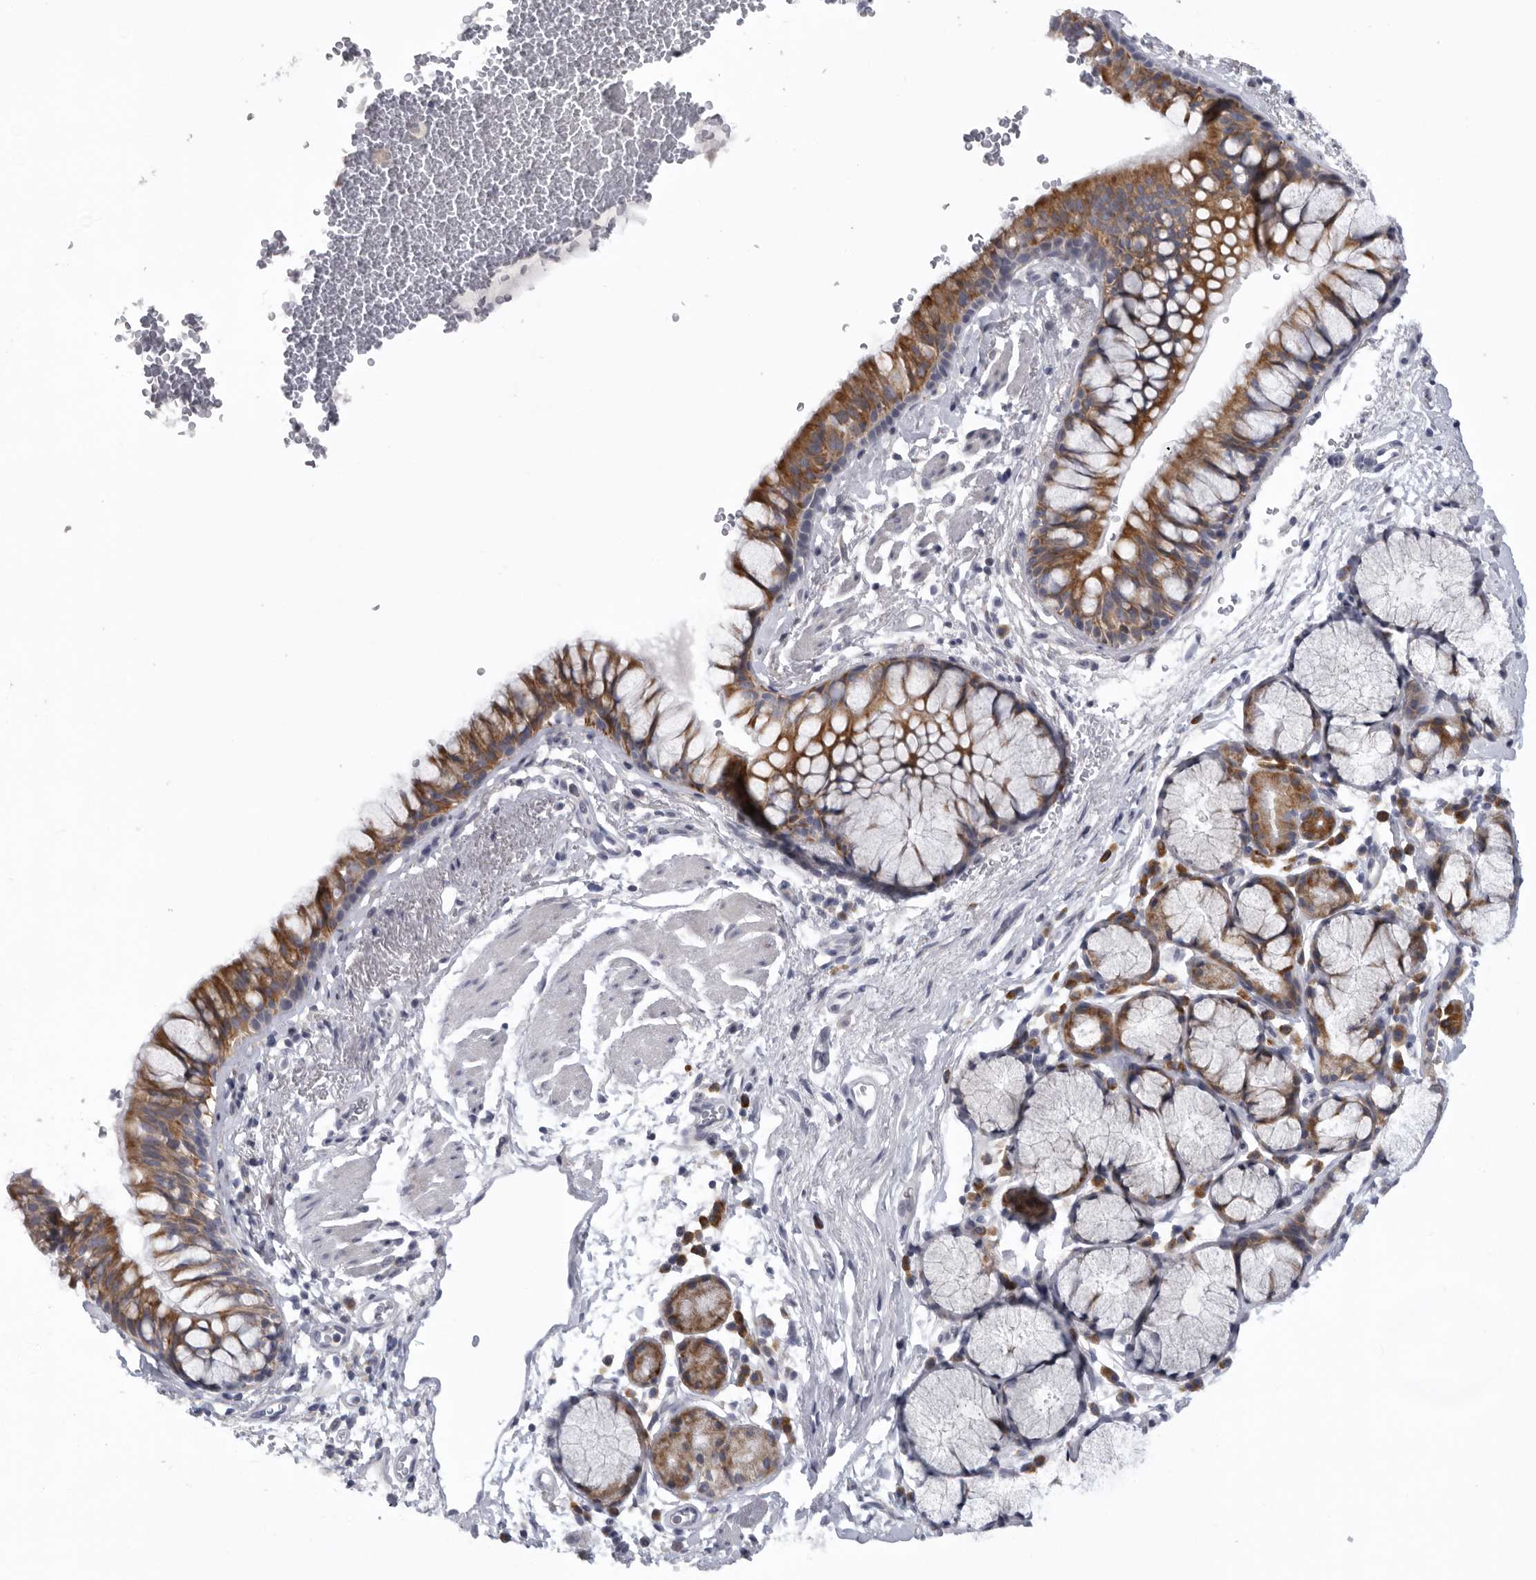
{"staining": {"intensity": "moderate", "quantity": ">75%", "location": "cytoplasmic/membranous"}, "tissue": "bronchus", "cell_type": "Respiratory epithelial cells", "image_type": "normal", "snomed": [{"axis": "morphology", "description": "Normal tissue, NOS"}, {"axis": "topography", "description": "Cartilage tissue"}, {"axis": "topography", "description": "Bronchus"}], "caption": "DAB immunohistochemical staining of benign human bronchus shows moderate cytoplasmic/membranous protein positivity in about >75% of respiratory epithelial cells. (IHC, brightfield microscopy, high magnification).", "gene": "USP24", "patient": {"sex": "female", "age": 53}}